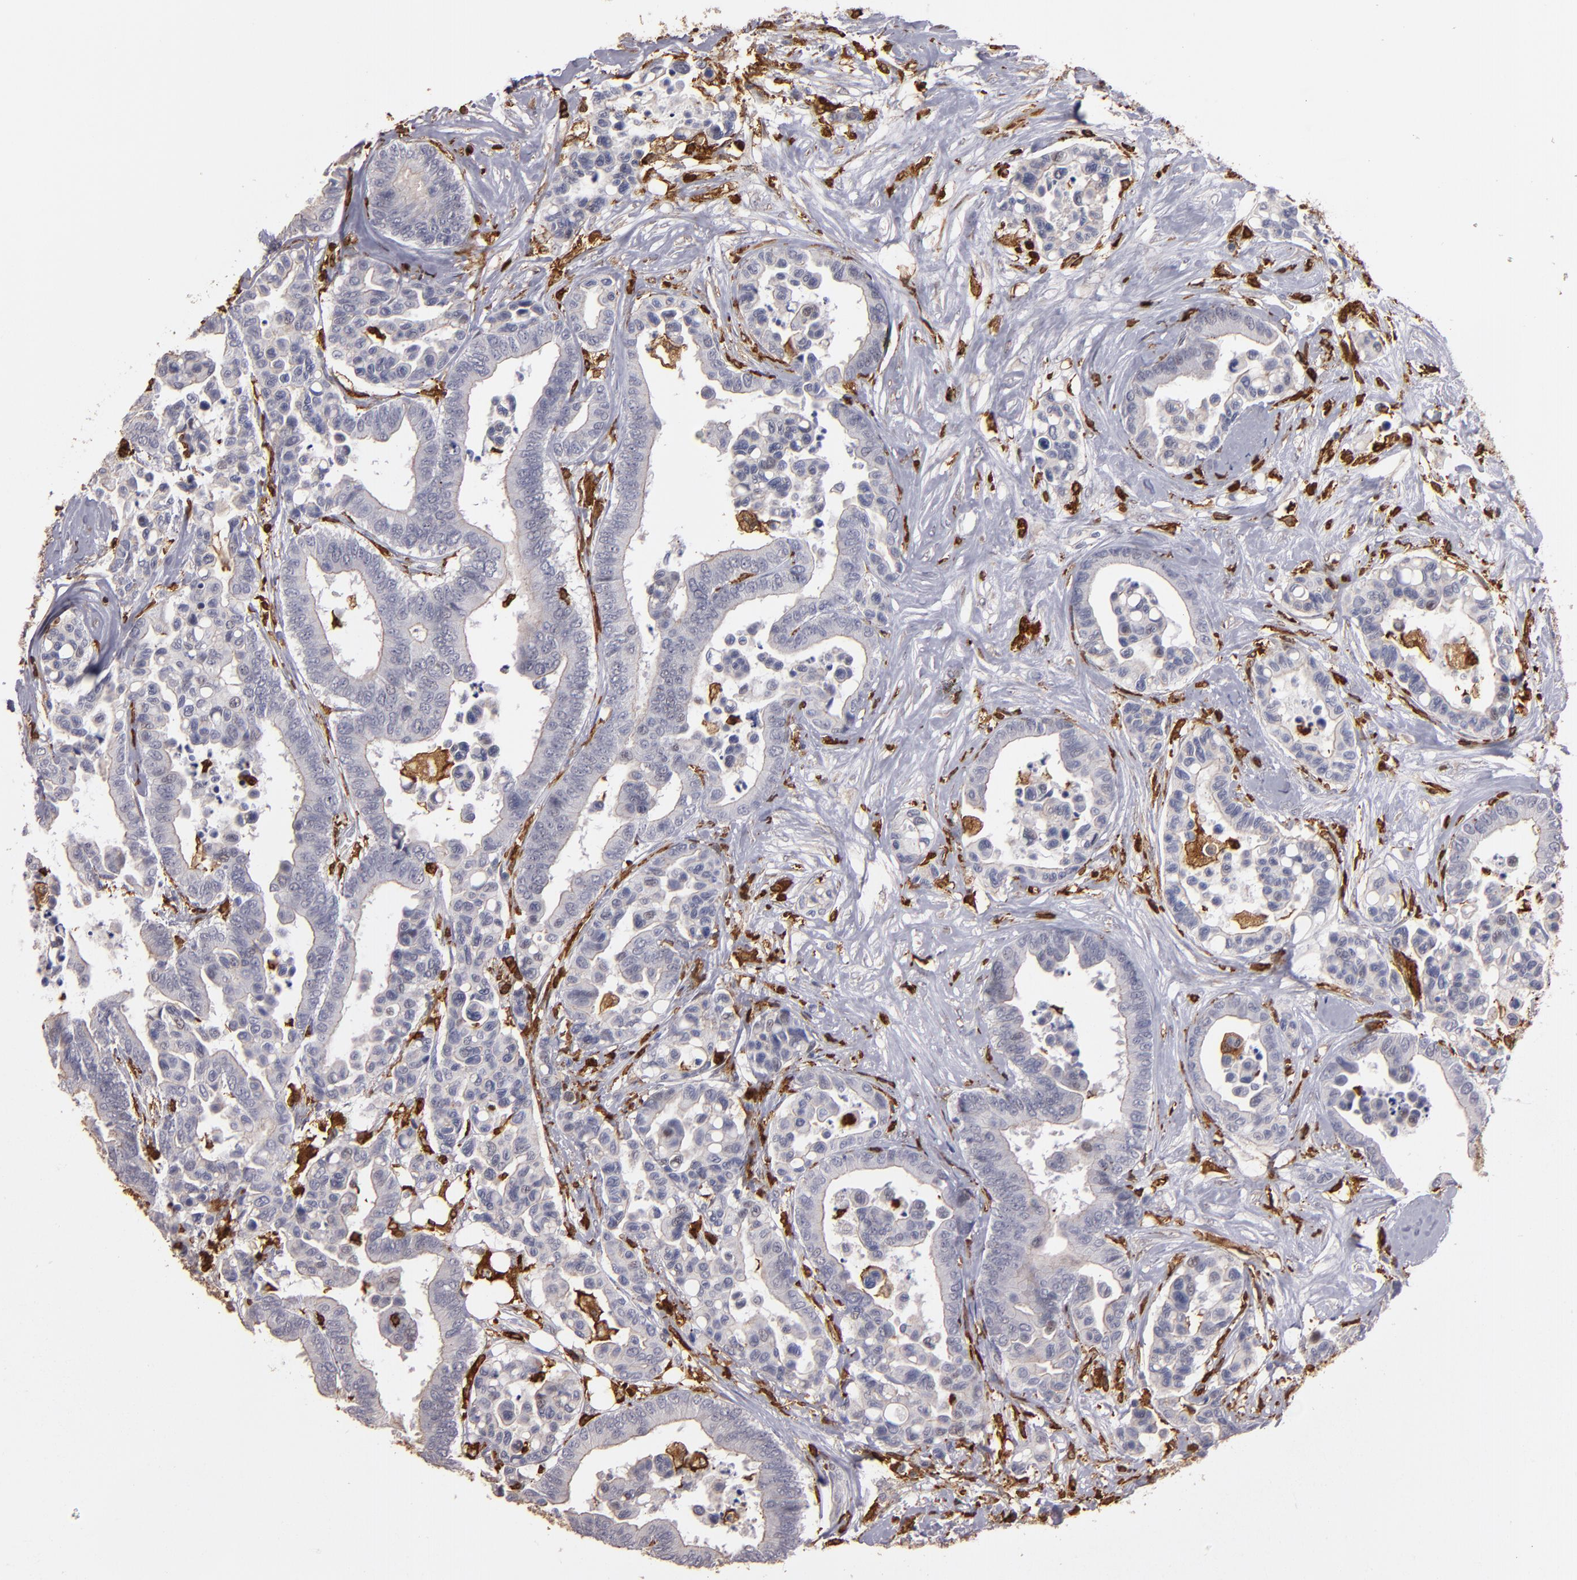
{"staining": {"intensity": "negative", "quantity": "none", "location": "none"}, "tissue": "colorectal cancer", "cell_type": "Tumor cells", "image_type": "cancer", "snomed": [{"axis": "morphology", "description": "Adenocarcinoma, NOS"}, {"axis": "topography", "description": "Colon"}], "caption": "Immunohistochemistry micrograph of colorectal cancer stained for a protein (brown), which shows no positivity in tumor cells.", "gene": "WAS", "patient": {"sex": "male", "age": 82}}